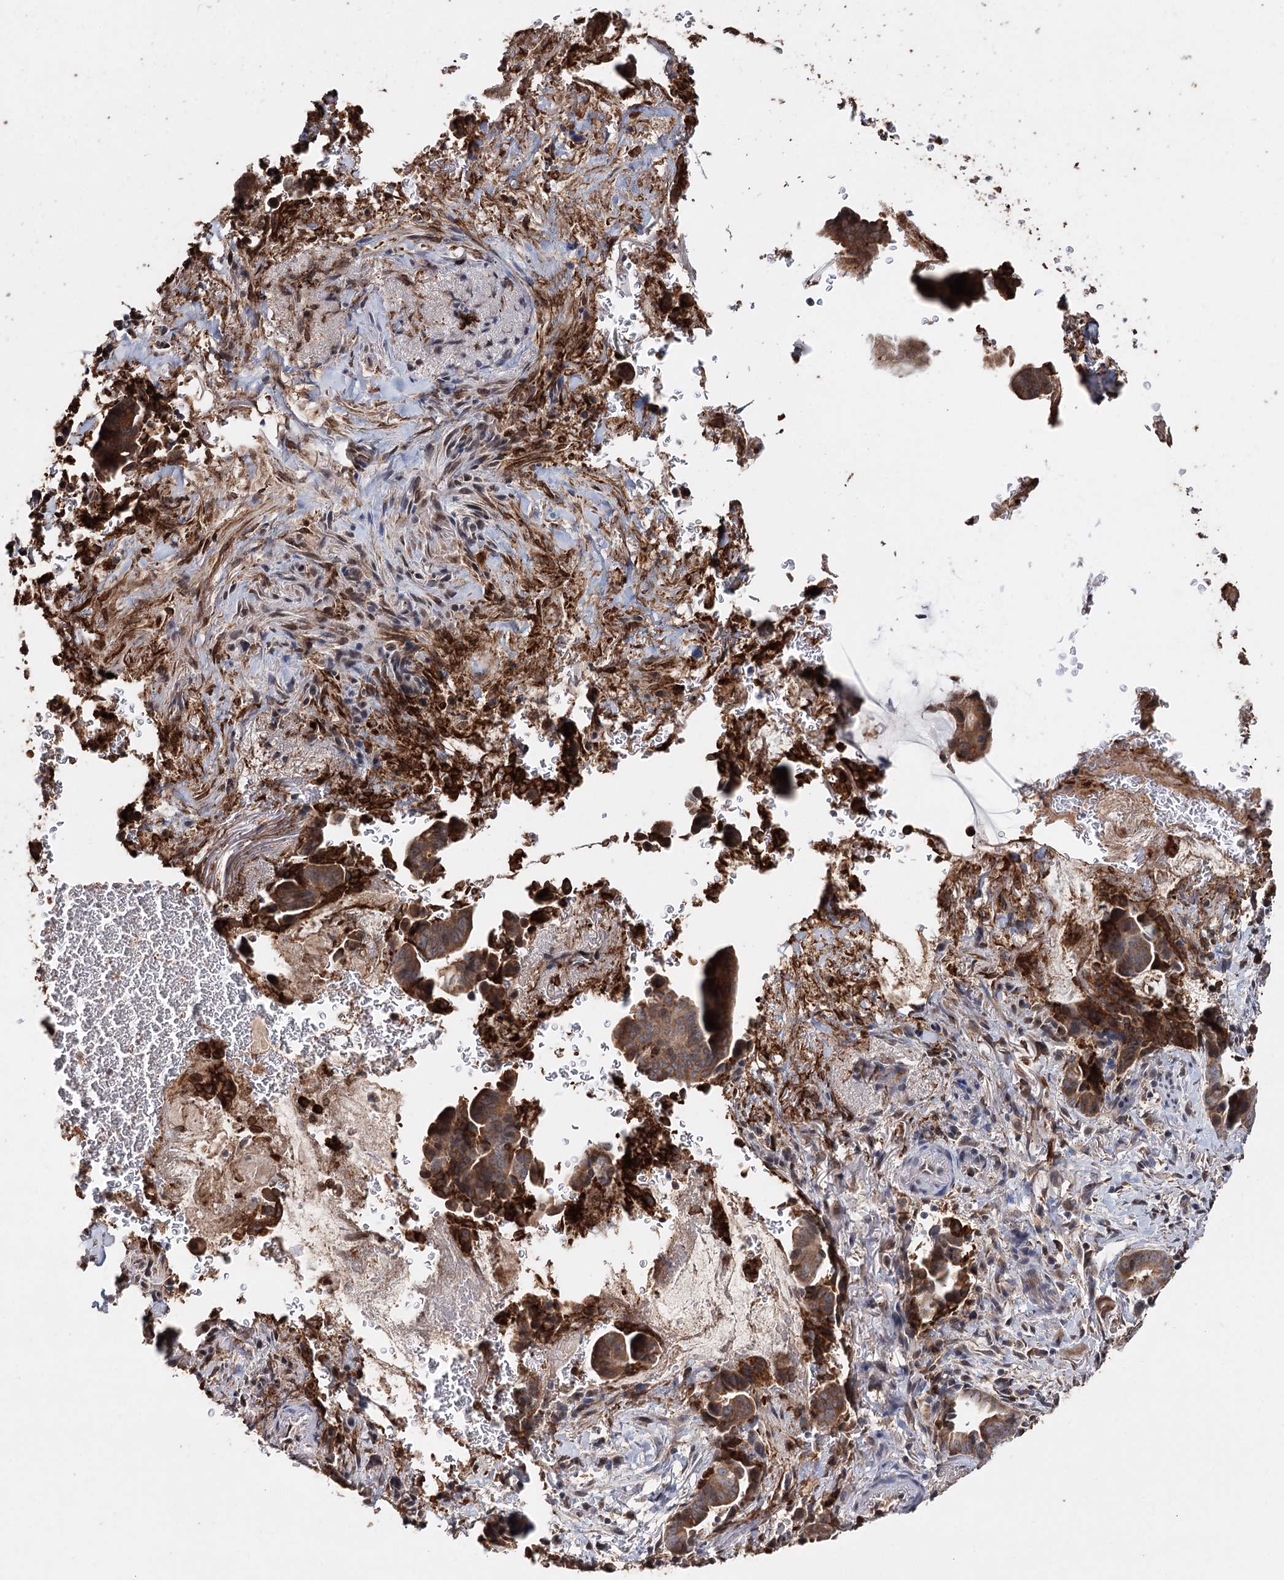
{"staining": {"intensity": "strong", "quantity": ">75%", "location": "cytoplasmic/membranous"}, "tissue": "pancreatic cancer", "cell_type": "Tumor cells", "image_type": "cancer", "snomed": [{"axis": "morphology", "description": "Adenocarcinoma, NOS"}, {"axis": "topography", "description": "Pancreas"}], "caption": "High-magnification brightfield microscopy of pancreatic cancer stained with DAB (brown) and counterstained with hematoxylin (blue). tumor cells exhibit strong cytoplasmic/membranous staining is appreciated in about>75% of cells.", "gene": "SYVN1", "patient": {"sex": "female", "age": 63}}